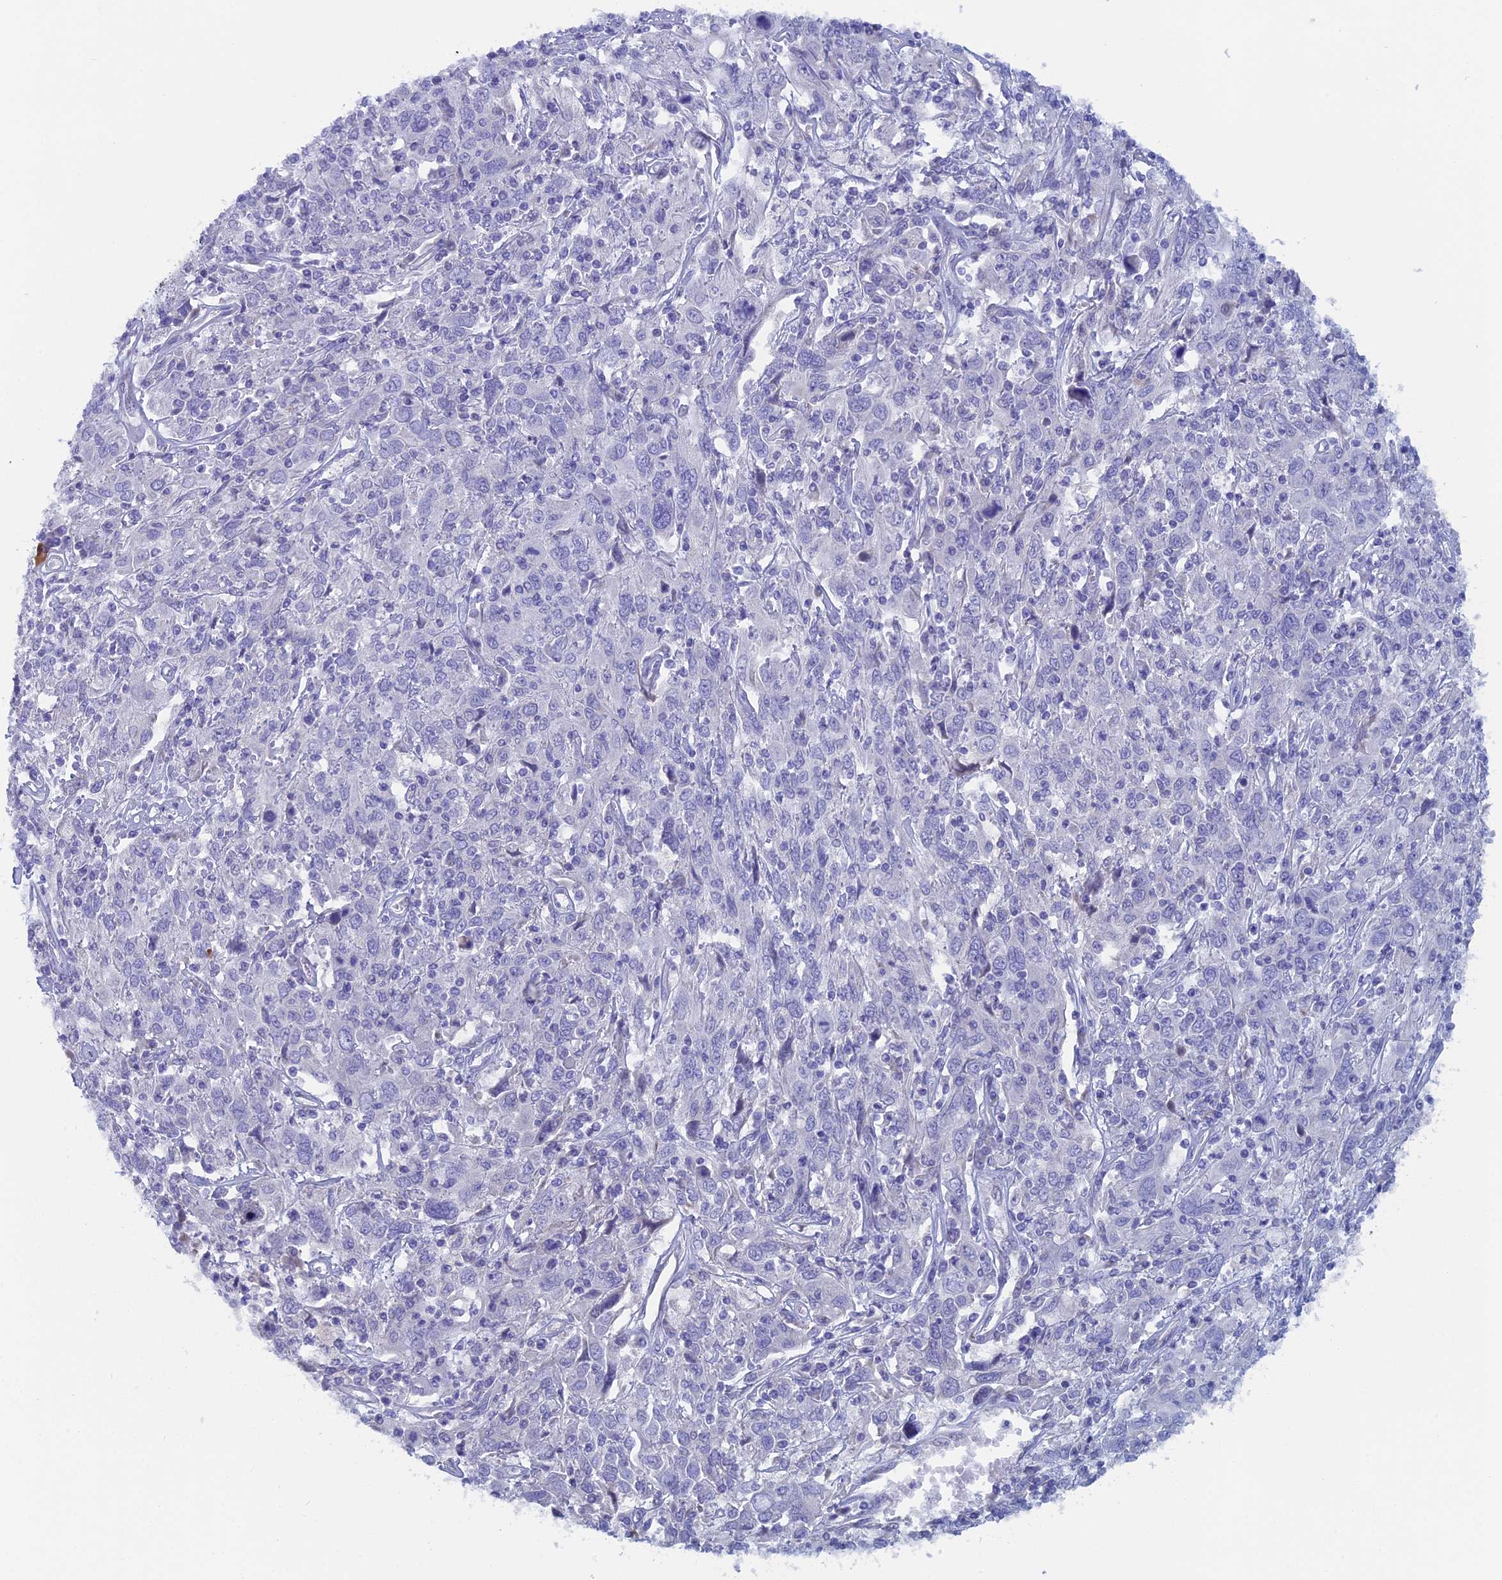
{"staining": {"intensity": "negative", "quantity": "none", "location": "none"}, "tissue": "cervical cancer", "cell_type": "Tumor cells", "image_type": "cancer", "snomed": [{"axis": "morphology", "description": "Squamous cell carcinoma, NOS"}, {"axis": "topography", "description": "Cervix"}], "caption": "Immunohistochemical staining of human cervical cancer (squamous cell carcinoma) demonstrates no significant staining in tumor cells. (DAB immunohistochemistry visualized using brightfield microscopy, high magnification).", "gene": "NIBAN3", "patient": {"sex": "female", "age": 46}}